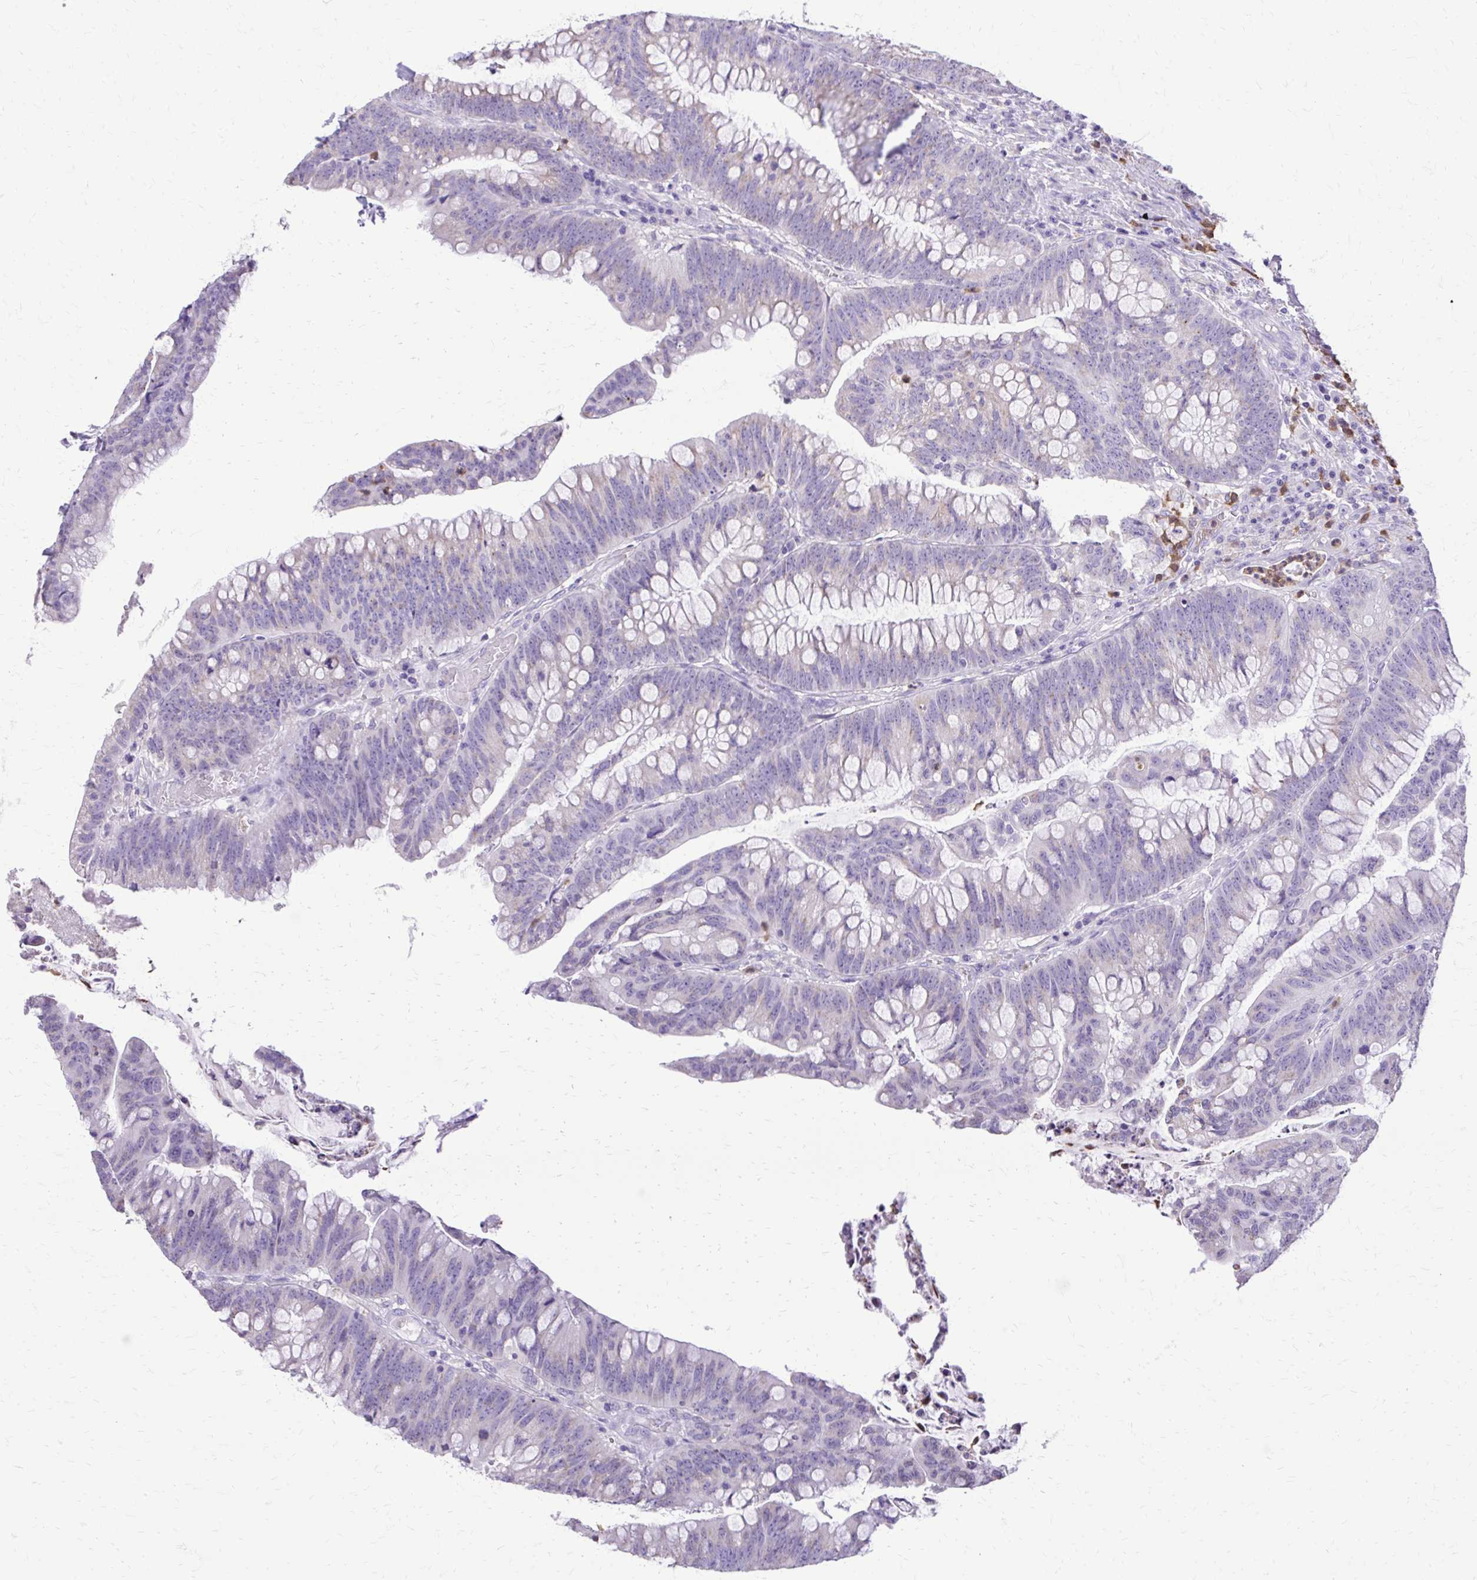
{"staining": {"intensity": "negative", "quantity": "none", "location": "none"}, "tissue": "colorectal cancer", "cell_type": "Tumor cells", "image_type": "cancer", "snomed": [{"axis": "morphology", "description": "Adenocarcinoma, NOS"}, {"axis": "topography", "description": "Colon"}], "caption": "Adenocarcinoma (colorectal) was stained to show a protein in brown. There is no significant positivity in tumor cells.", "gene": "CAT", "patient": {"sex": "male", "age": 62}}